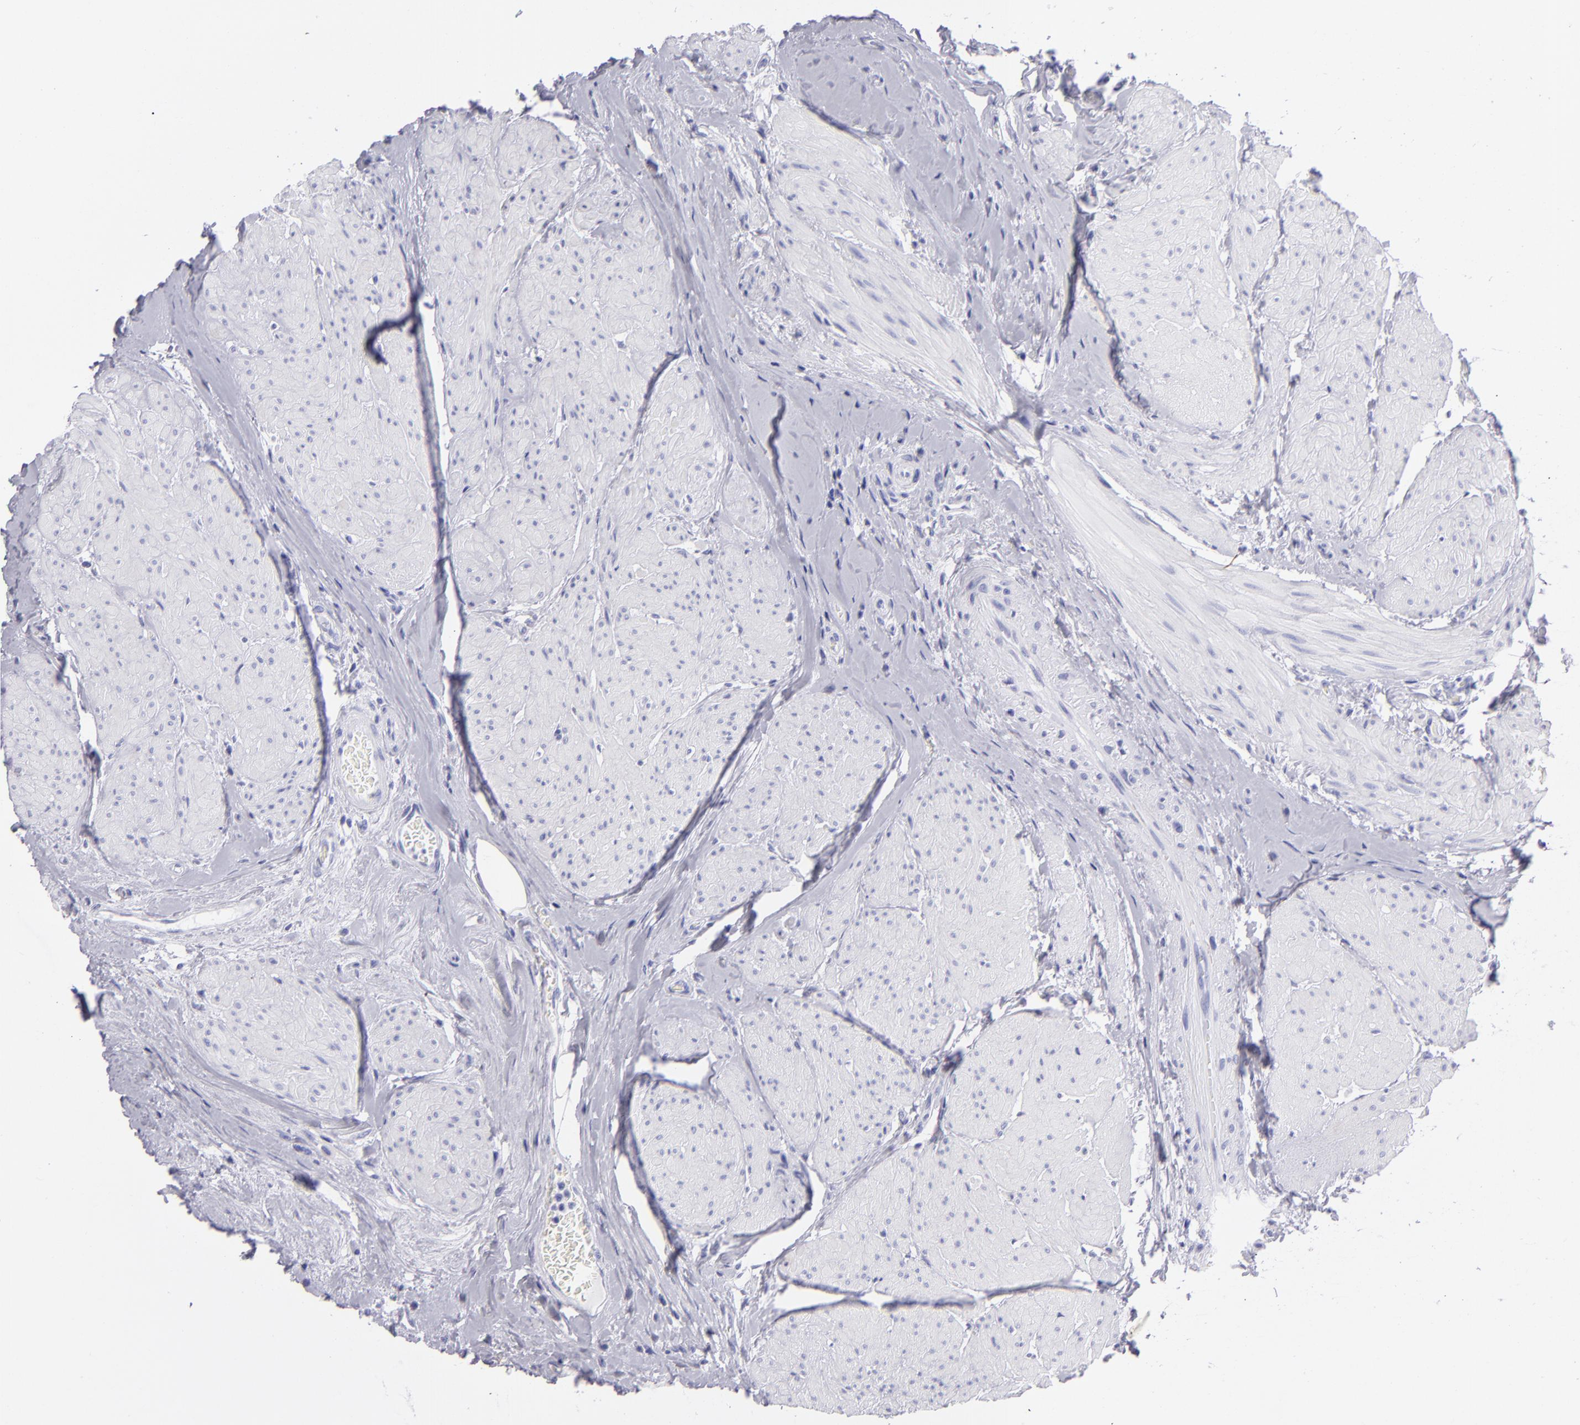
{"staining": {"intensity": "negative", "quantity": "none", "location": "none"}, "tissue": "urothelial cancer", "cell_type": "Tumor cells", "image_type": "cancer", "snomed": [{"axis": "morphology", "description": "Urothelial carcinoma, High grade"}, {"axis": "topography", "description": "Urinary bladder"}], "caption": "Tumor cells show no significant positivity in urothelial carcinoma (high-grade).", "gene": "PVALB", "patient": {"sex": "male", "age": 66}}